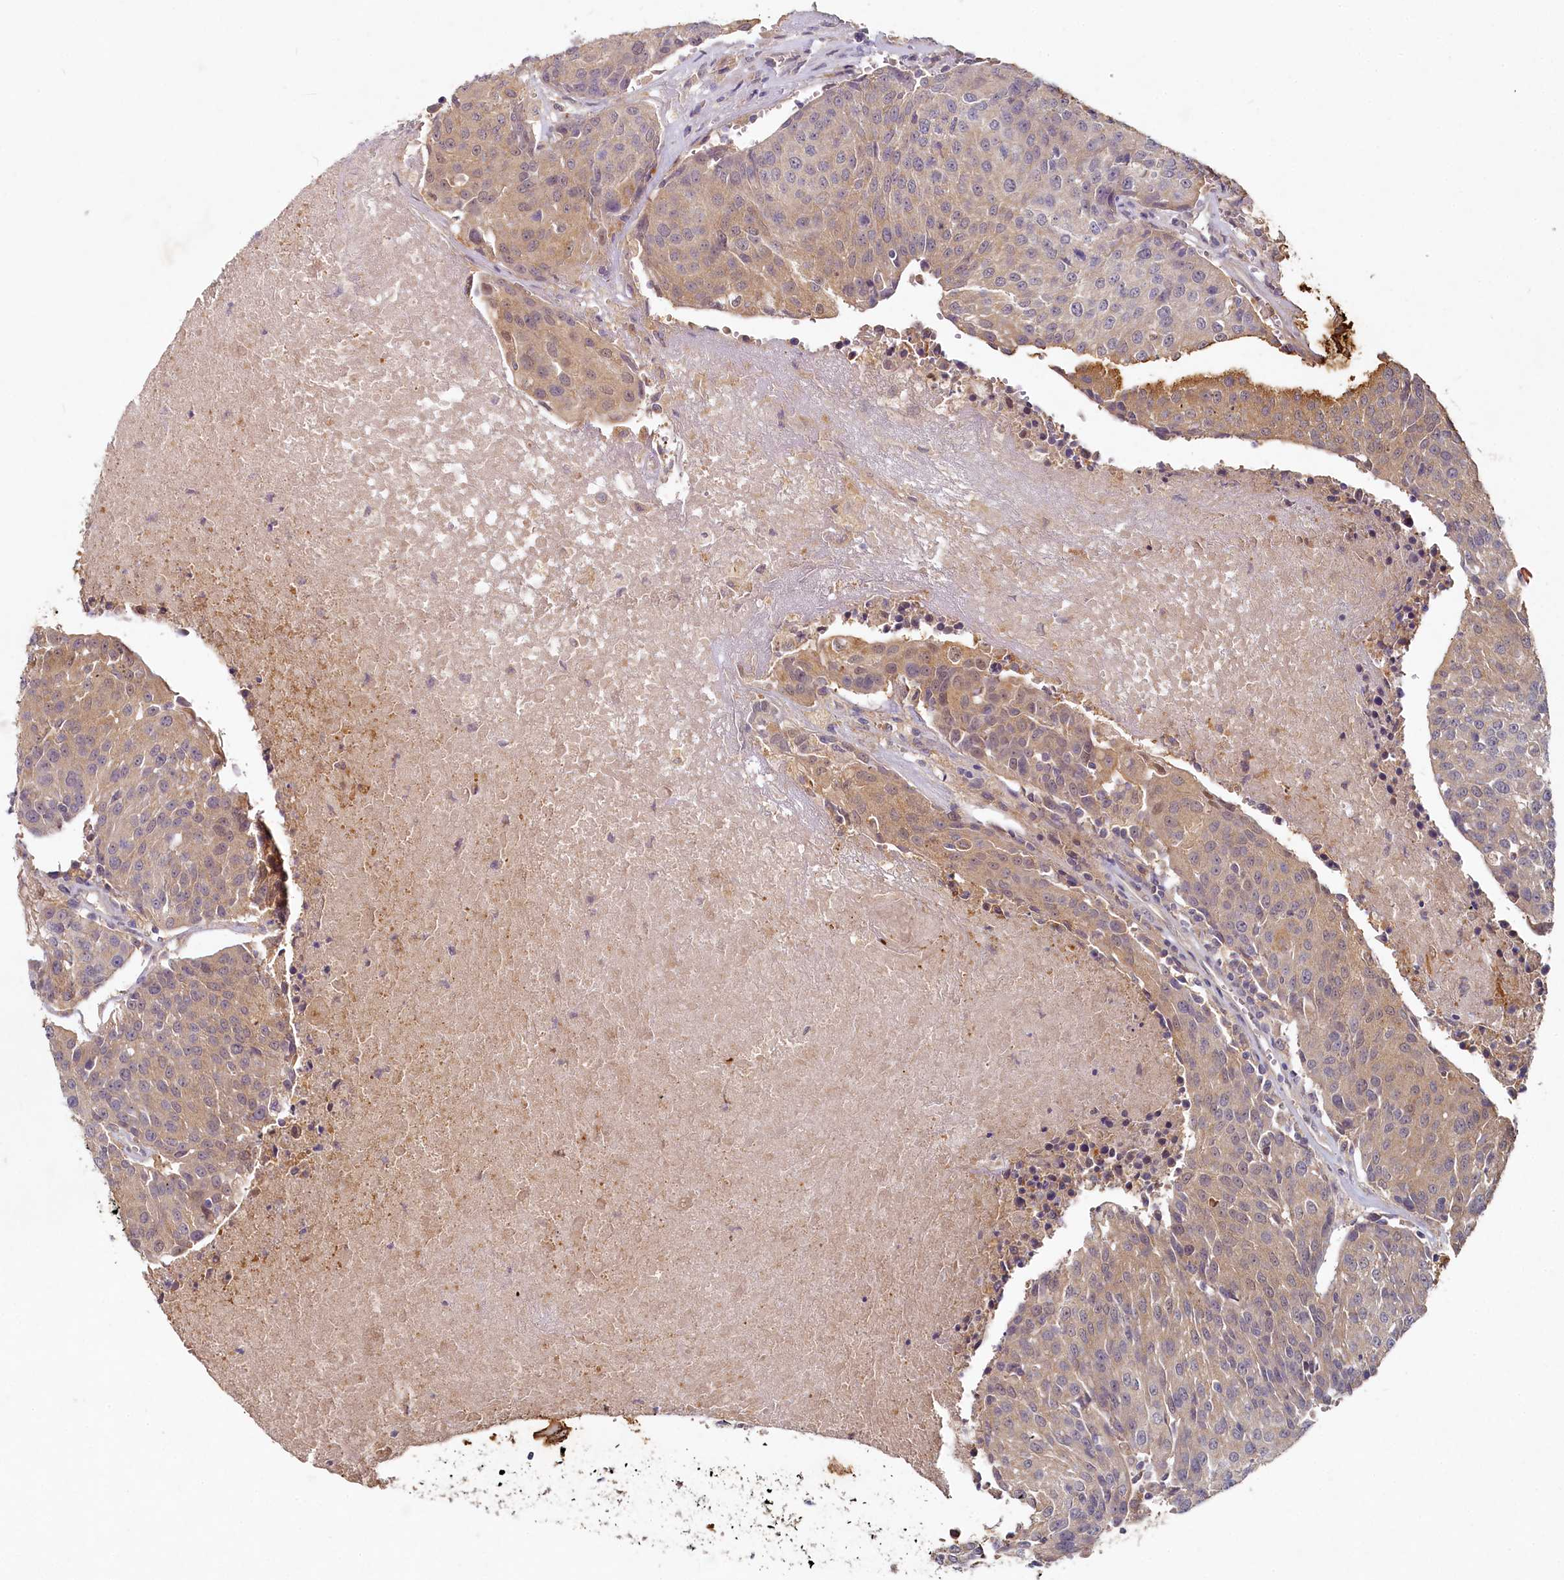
{"staining": {"intensity": "weak", "quantity": ">75%", "location": "cytoplasmic/membranous"}, "tissue": "urothelial cancer", "cell_type": "Tumor cells", "image_type": "cancer", "snomed": [{"axis": "morphology", "description": "Urothelial carcinoma, High grade"}, {"axis": "topography", "description": "Urinary bladder"}], "caption": "A brown stain shows weak cytoplasmic/membranous positivity of a protein in urothelial cancer tumor cells.", "gene": "HERC3", "patient": {"sex": "female", "age": 85}}